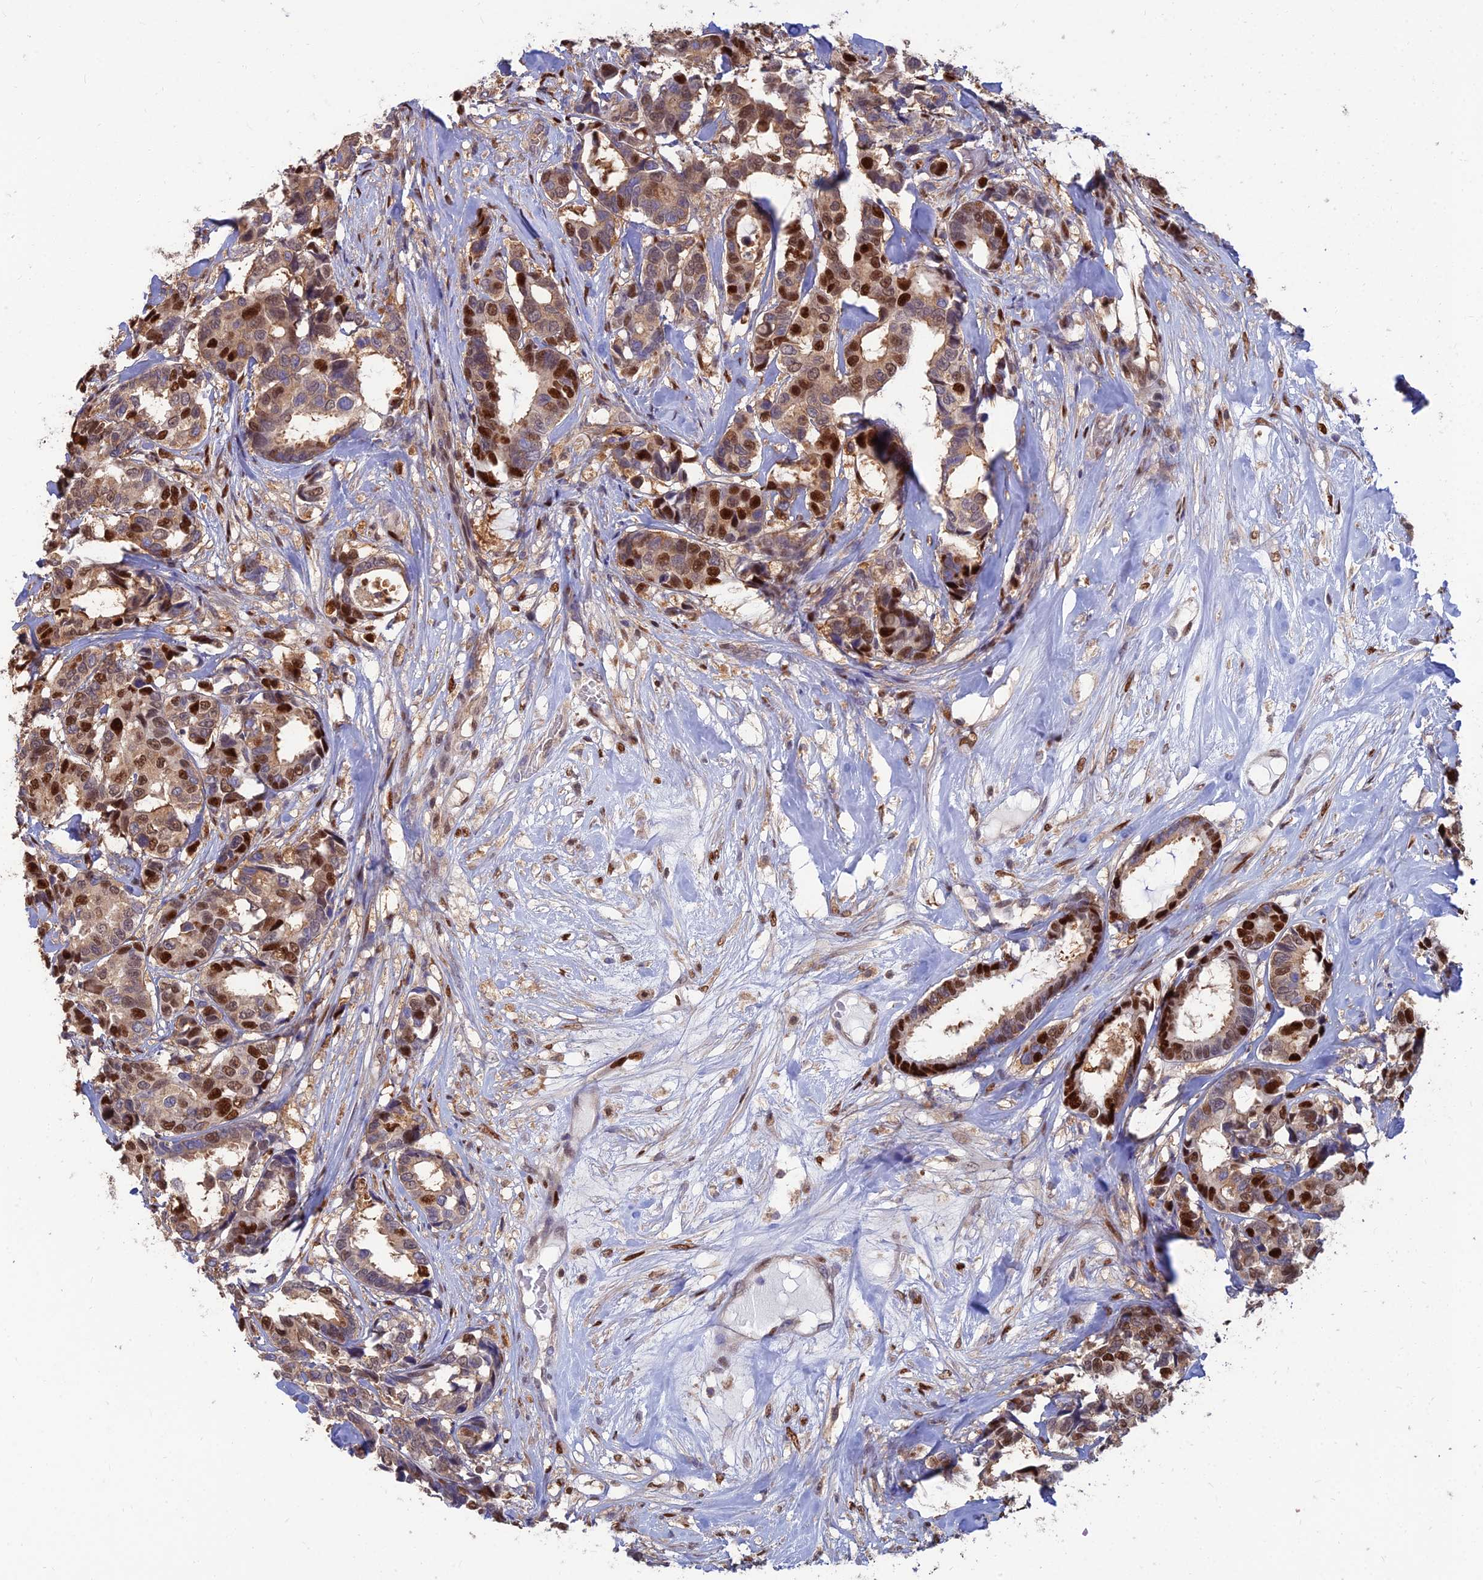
{"staining": {"intensity": "strong", "quantity": "25%-75%", "location": "cytoplasmic/membranous,nuclear"}, "tissue": "breast cancer", "cell_type": "Tumor cells", "image_type": "cancer", "snomed": [{"axis": "morphology", "description": "Duct carcinoma"}, {"axis": "topography", "description": "Breast"}], "caption": "The immunohistochemical stain highlights strong cytoplasmic/membranous and nuclear staining in tumor cells of breast cancer (intraductal carcinoma) tissue. The staining is performed using DAB (3,3'-diaminobenzidine) brown chromogen to label protein expression. The nuclei are counter-stained blue using hematoxylin.", "gene": "DNPEP", "patient": {"sex": "female", "age": 87}}